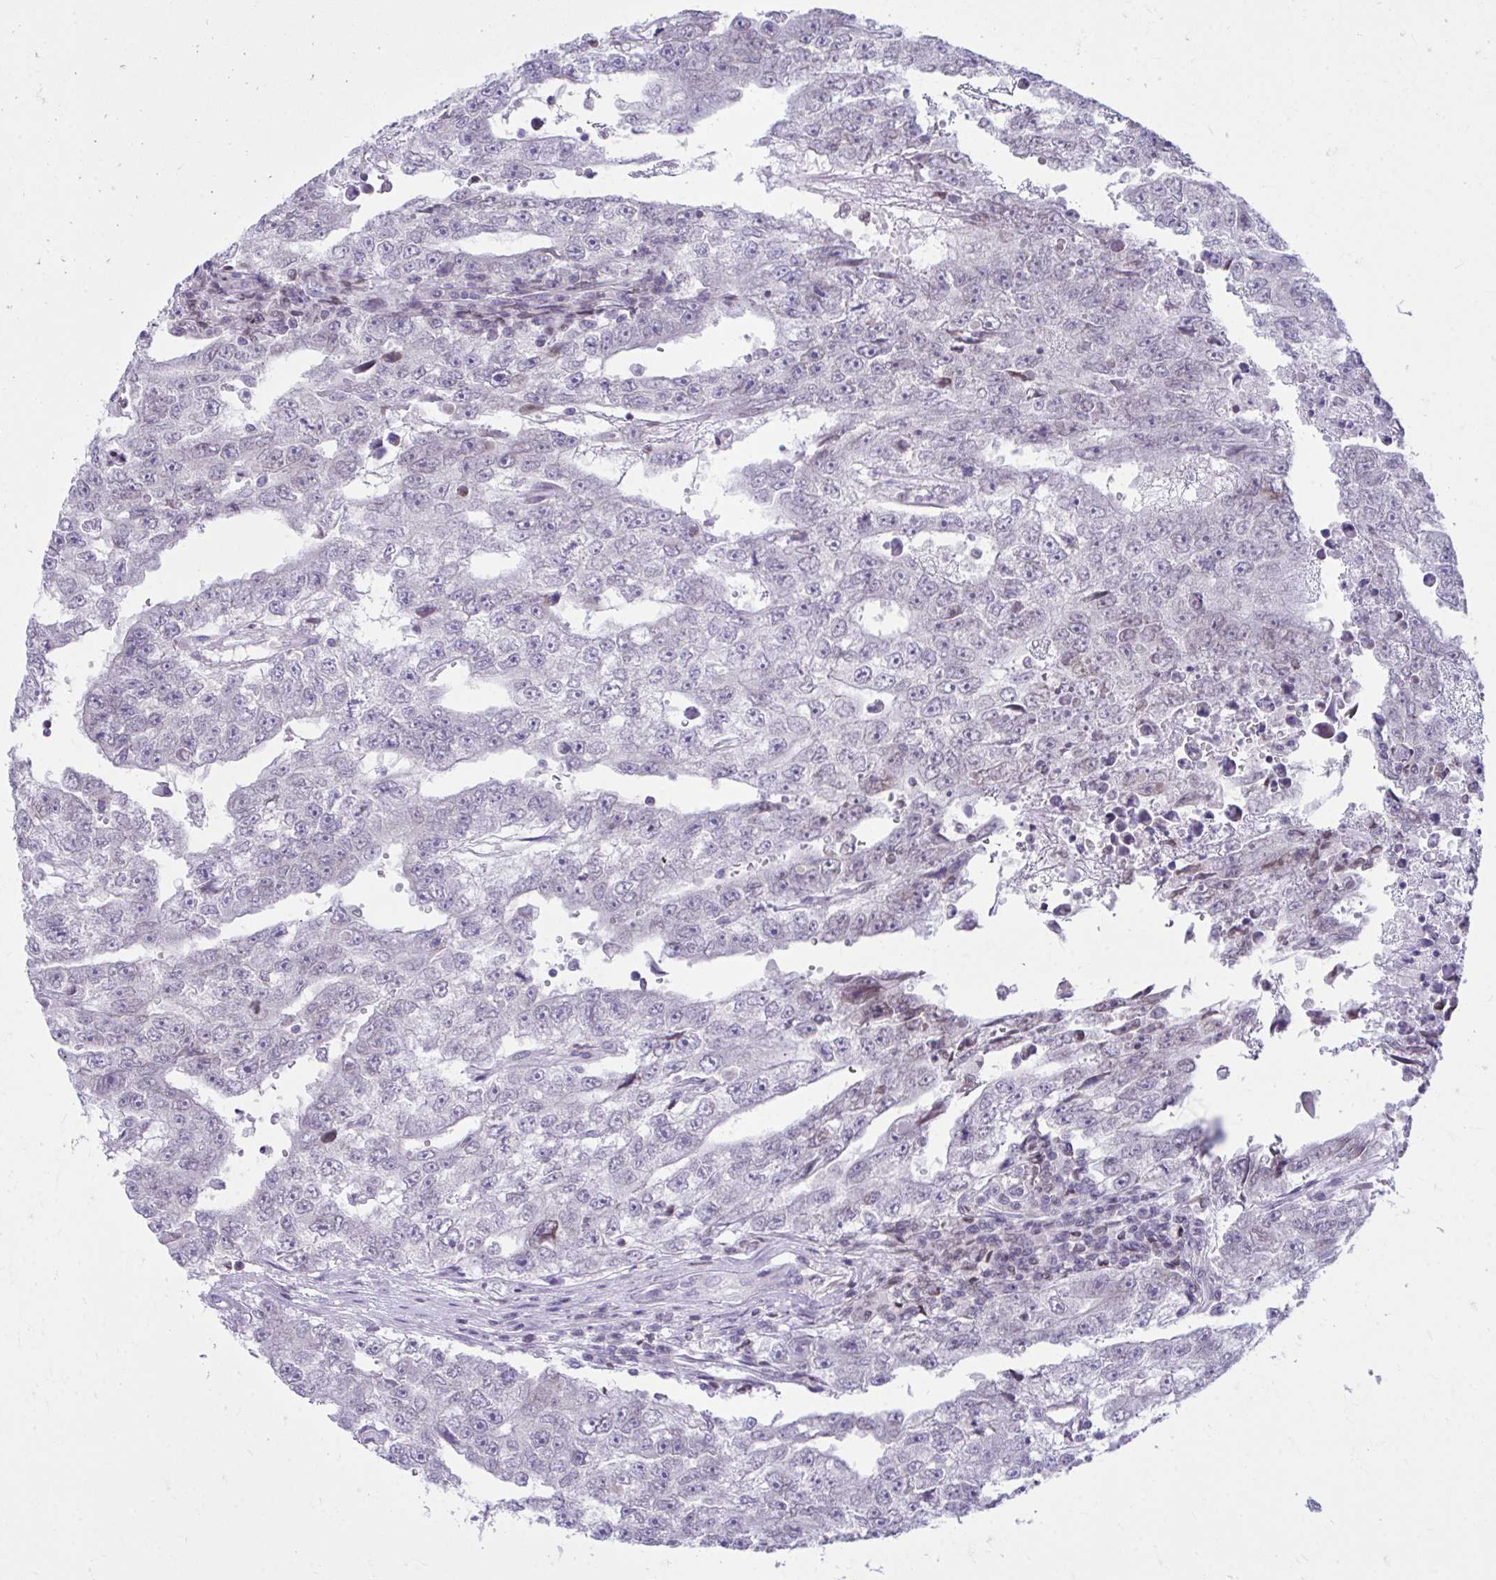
{"staining": {"intensity": "negative", "quantity": "none", "location": "none"}, "tissue": "testis cancer", "cell_type": "Tumor cells", "image_type": "cancer", "snomed": [{"axis": "morphology", "description": "Carcinoma, Embryonal, NOS"}, {"axis": "topography", "description": "Testis"}], "caption": "Tumor cells show no significant expression in embryonal carcinoma (testis).", "gene": "OR7A5", "patient": {"sex": "male", "age": 20}}